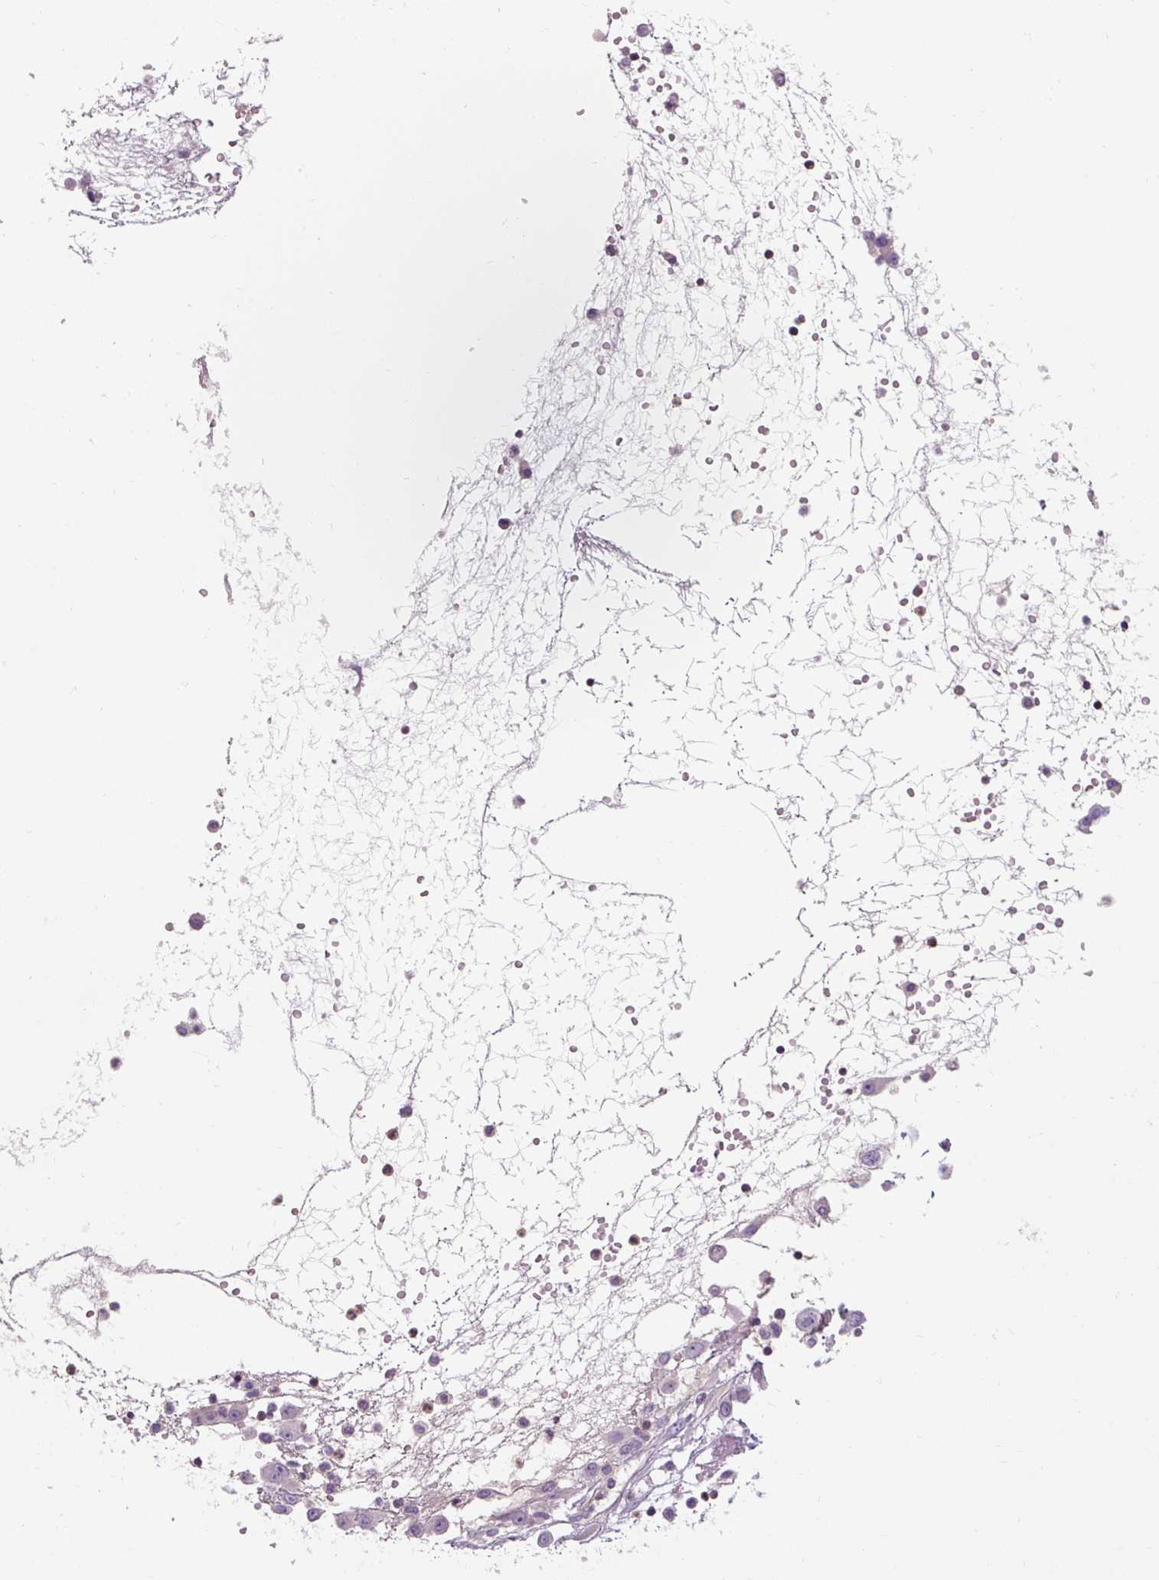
{"staining": {"intensity": "negative", "quantity": "none", "location": "none"}, "tissue": "ovarian cancer", "cell_type": "Tumor cells", "image_type": "cancer", "snomed": [{"axis": "morphology", "description": "Cystadenocarcinoma, serous, NOS"}, {"axis": "topography", "description": "Soft tissue"}, {"axis": "topography", "description": "Ovary"}], "caption": "Human ovarian cancer (serous cystadenocarcinoma) stained for a protein using immunohistochemistry (IHC) shows no staining in tumor cells.", "gene": "TIGD2", "patient": {"sex": "female", "age": 57}}